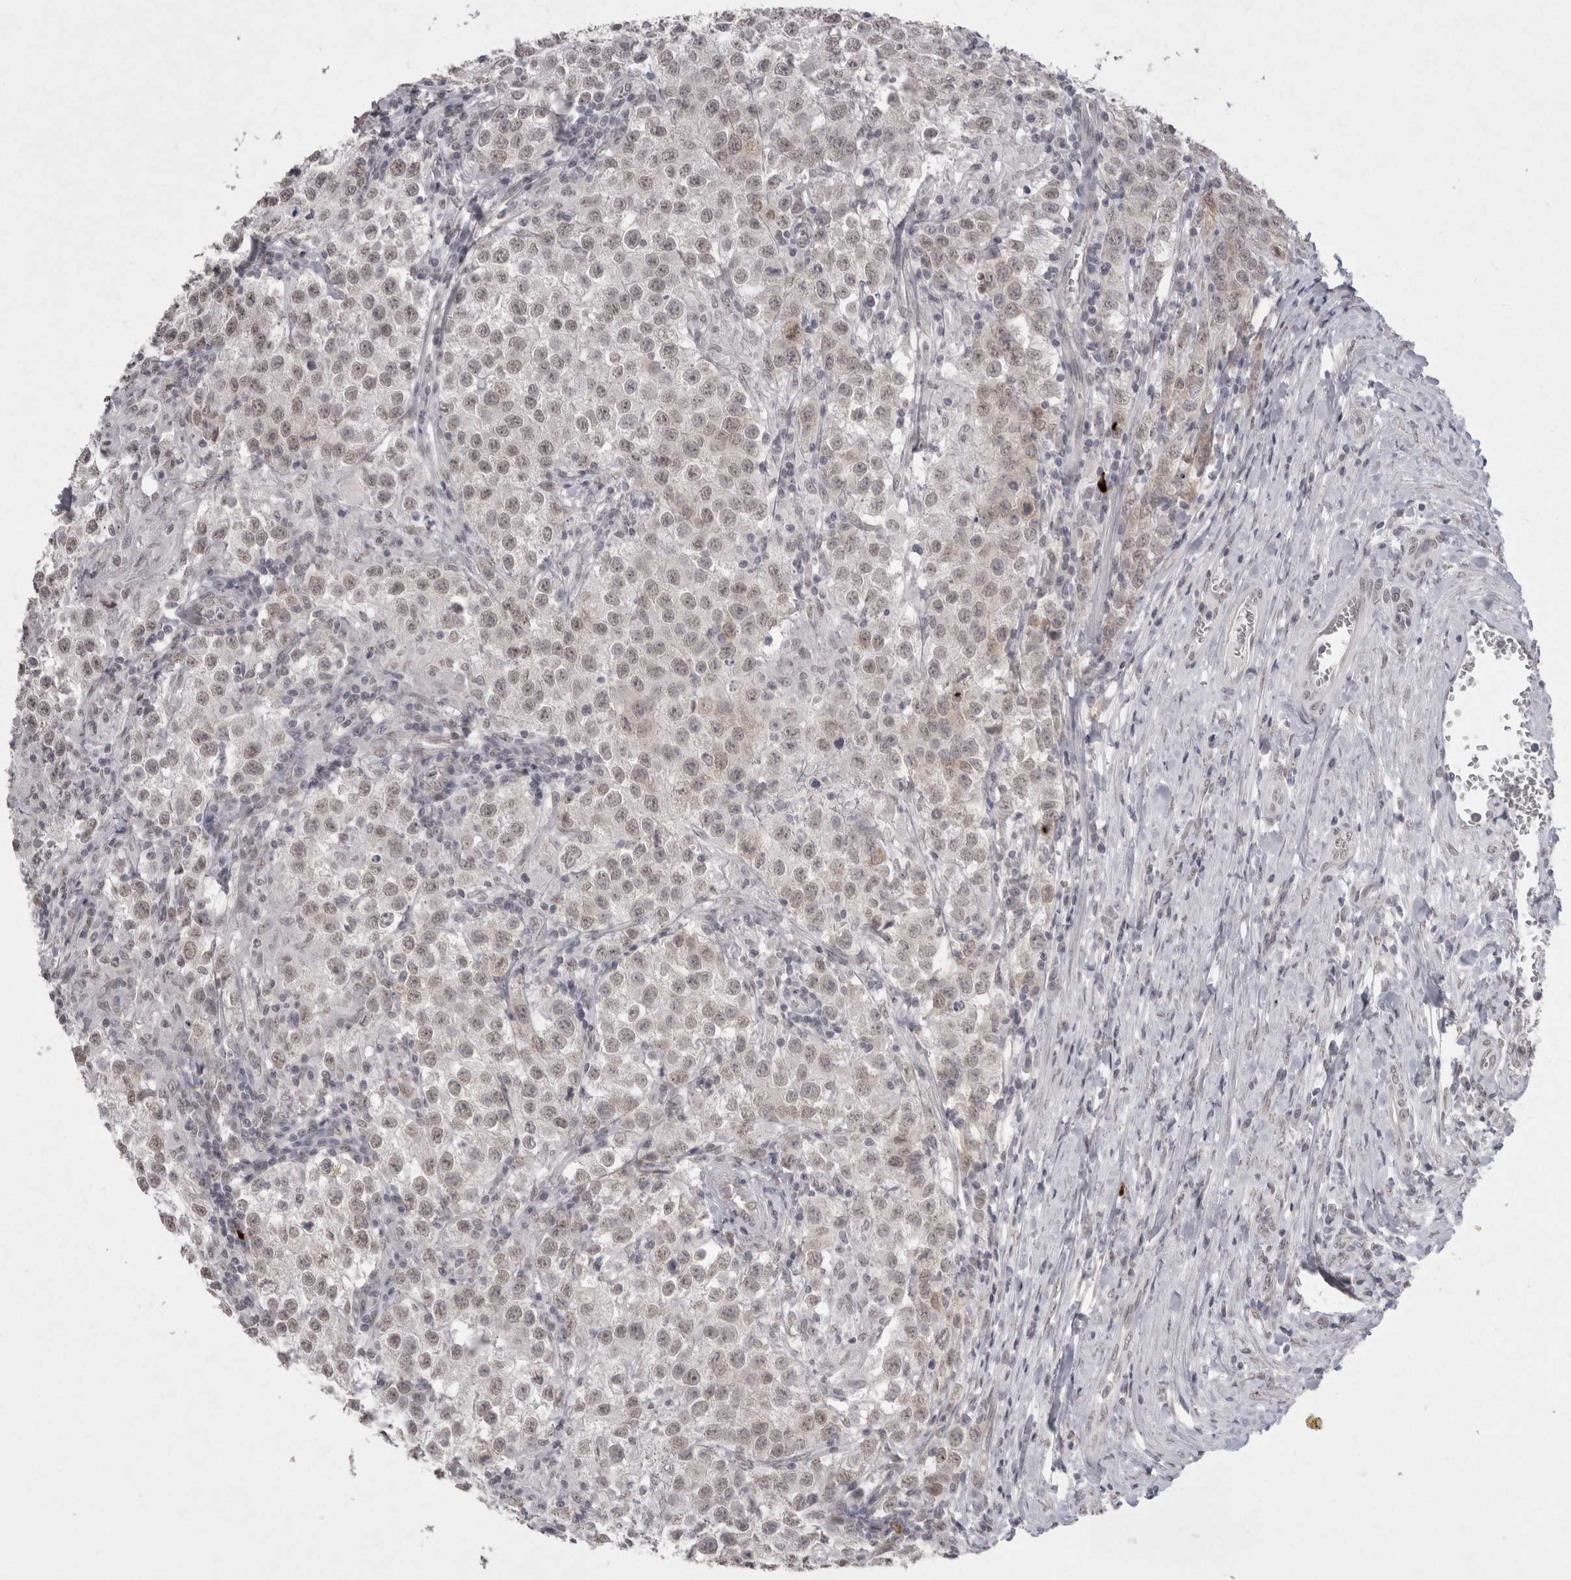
{"staining": {"intensity": "weak", "quantity": ">75%", "location": "nuclear"}, "tissue": "testis cancer", "cell_type": "Tumor cells", "image_type": "cancer", "snomed": [{"axis": "morphology", "description": "Seminoma, NOS"}, {"axis": "morphology", "description": "Carcinoma, Embryonal, NOS"}, {"axis": "topography", "description": "Testis"}], "caption": "Tumor cells show low levels of weak nuclear staining in about >75% of cells in testis cancer. The protein of interest is shown in brown color, while the nuclei are stained blue.", "gene": "DDX4", "patient": {"sex": "male", "age": 43}}